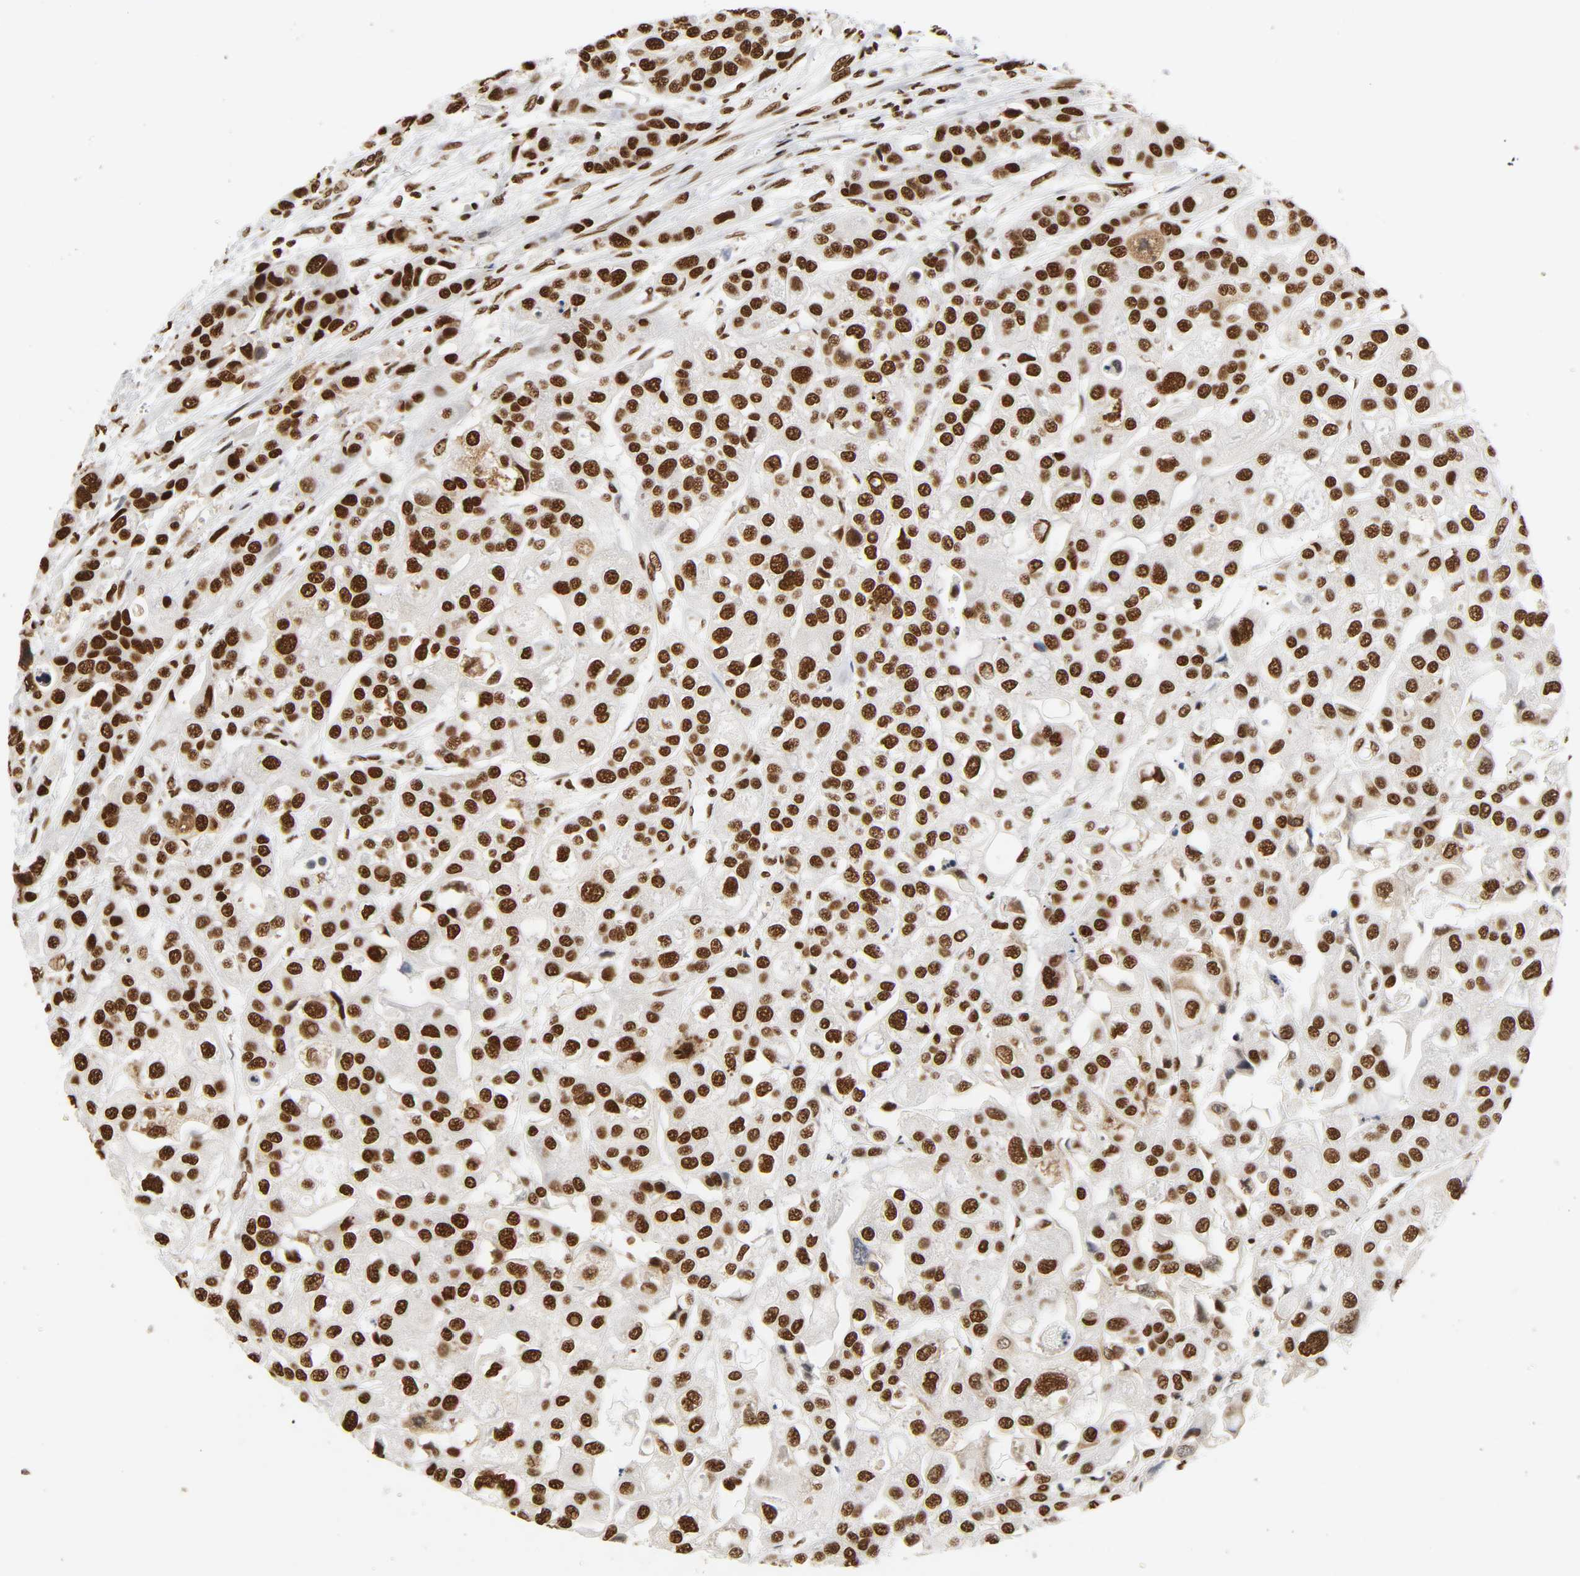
{"staining": {"intensity": "strong", "quantity": ">75%", "location": "nuclear"}, "tissue": "urothelial cancer", "cell_type": "Tumor cells", "image_type": "cancer", "snomed": [{"axis": "morphology", "description": "Urothelial carcinoma, High grade"}, {"axis": "topography", "description": "Urinary bladder"}], "caption": "Immunohistochemical staining of urothelial cancer displays strong nuclear protein positivity in approximately >75% of tumor cells. The protein is stained brown, and the nuclei are stained in blue (DAB IHC with brightfield microscopy, high magnification).", "gene": "HNRNPC", "patient": {"sex": "female", "age": 64}}